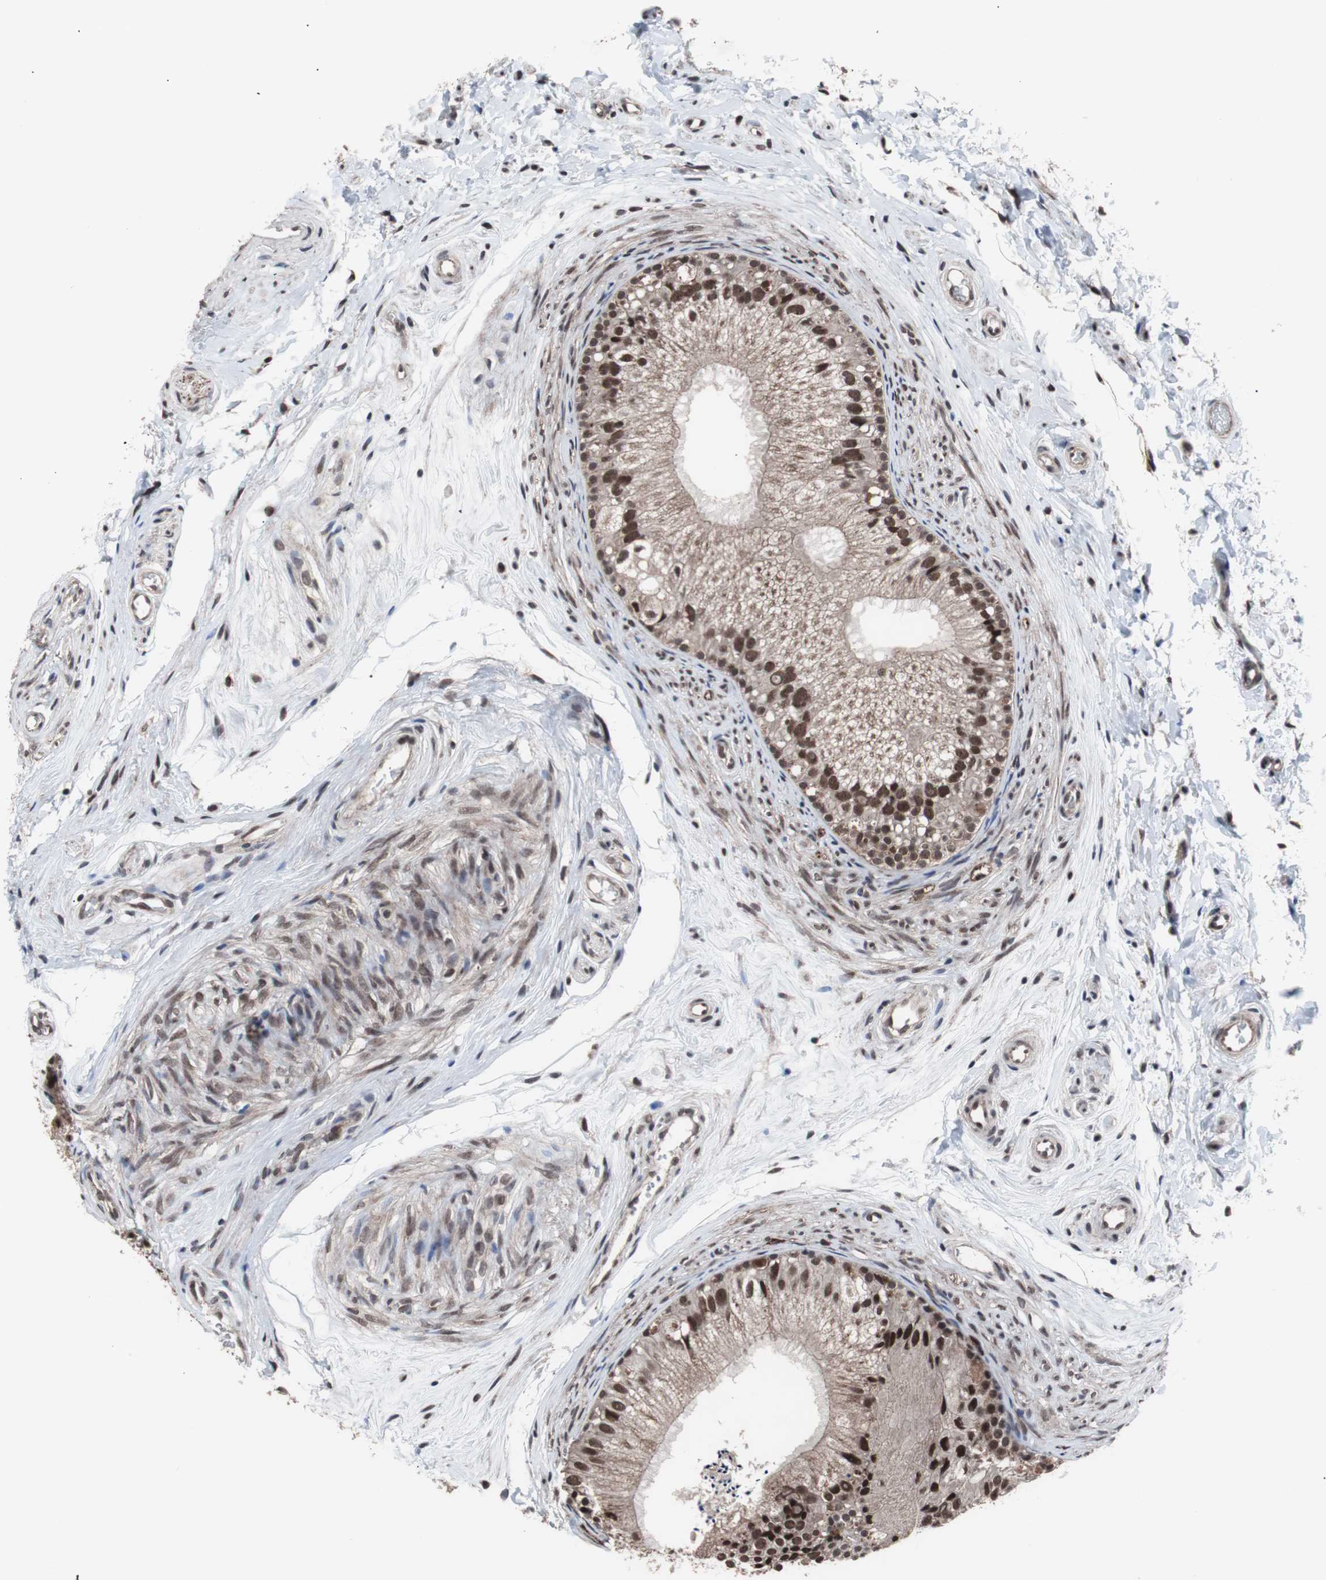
{"staining": {"intensity": "strong", "quantity": ">75%", "location": "cytoplasmic/membranous,nuclear"}, "tissue": "epididymis", "cell_type": "Glandular cells", "image_type": "normal", "snomed": [{"axis": "morphology", "description": "Normal tissue, NOS"}, {"axis": "topography", "description": "Epididymis"}], "caption": "Protein expression analysis of unremarkable epididymis exhibits strong cytoplasmic/membranous,nuclear staining in approximately >75% of glandular cells.", "gene": "GTF2F2", "patient": {"sex": "male", "age": 56}}